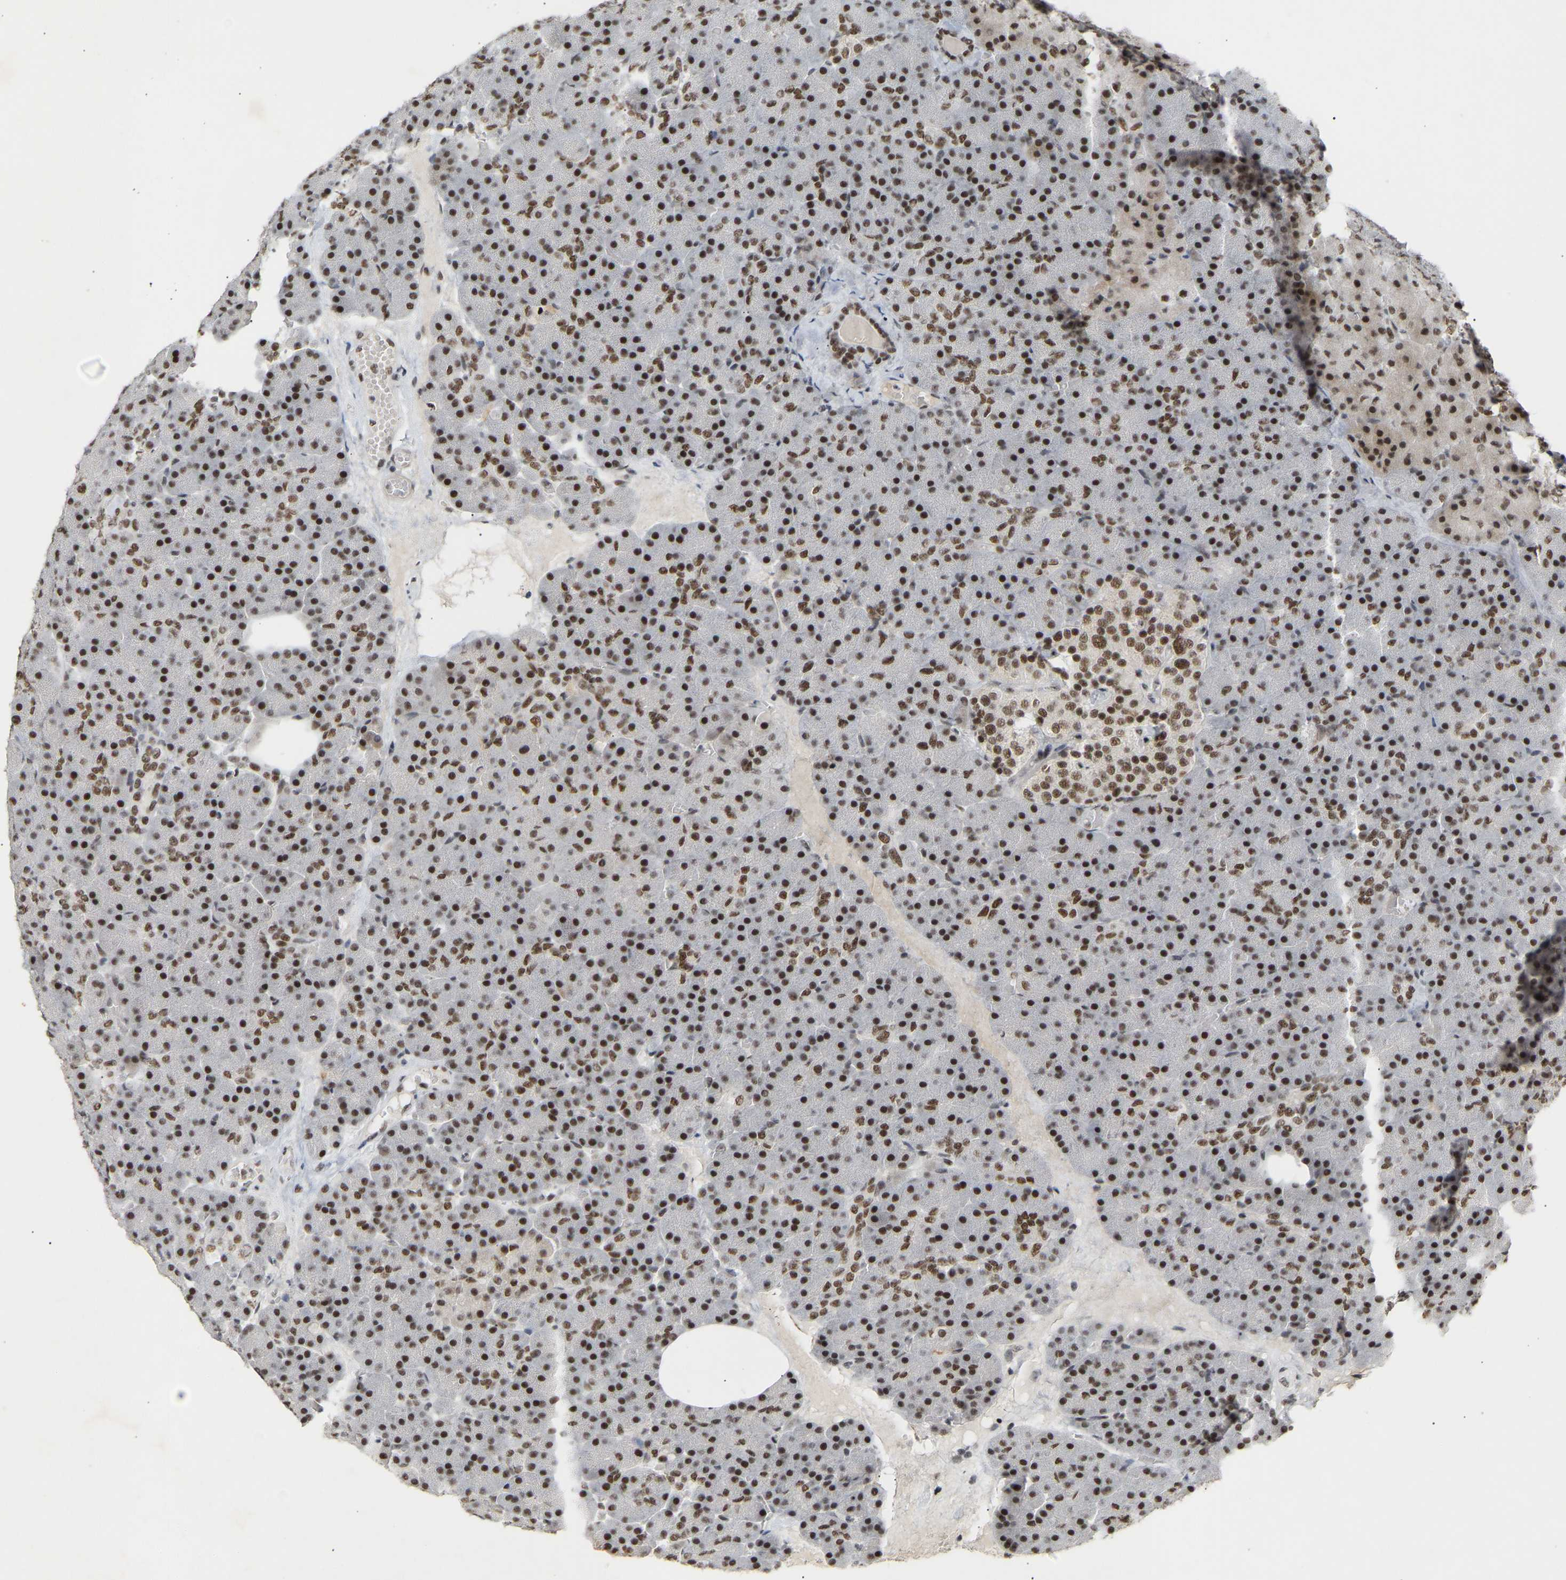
{"staining": {"intensity": "strong", "quantity": ">75%", "location": "nuclear"}, "tissue": "pancreas", "cell_type": "Exocrine glandular cells", "image_type": "normal", "snomed": [{"axis": "morphology", "description": "Normal tissue, NOS"}, {"axis": "morphology", "description": "Carcinoid, malignant, NOS"}, {"axis": "topography", "description": "Pancreas"}], "caption": "The image demonstrates immunohistochemical staining of unremarkable pancreas. There is strong nuclear positivity is present in about >75% of exocrine glandular cells. The staining was performed using DAB, with brown indicating positive protein expression. Nuclei are stained blue with hematoxylin.", "gene": "NELFB", "patient": {"sex": "female", "age": 35}}